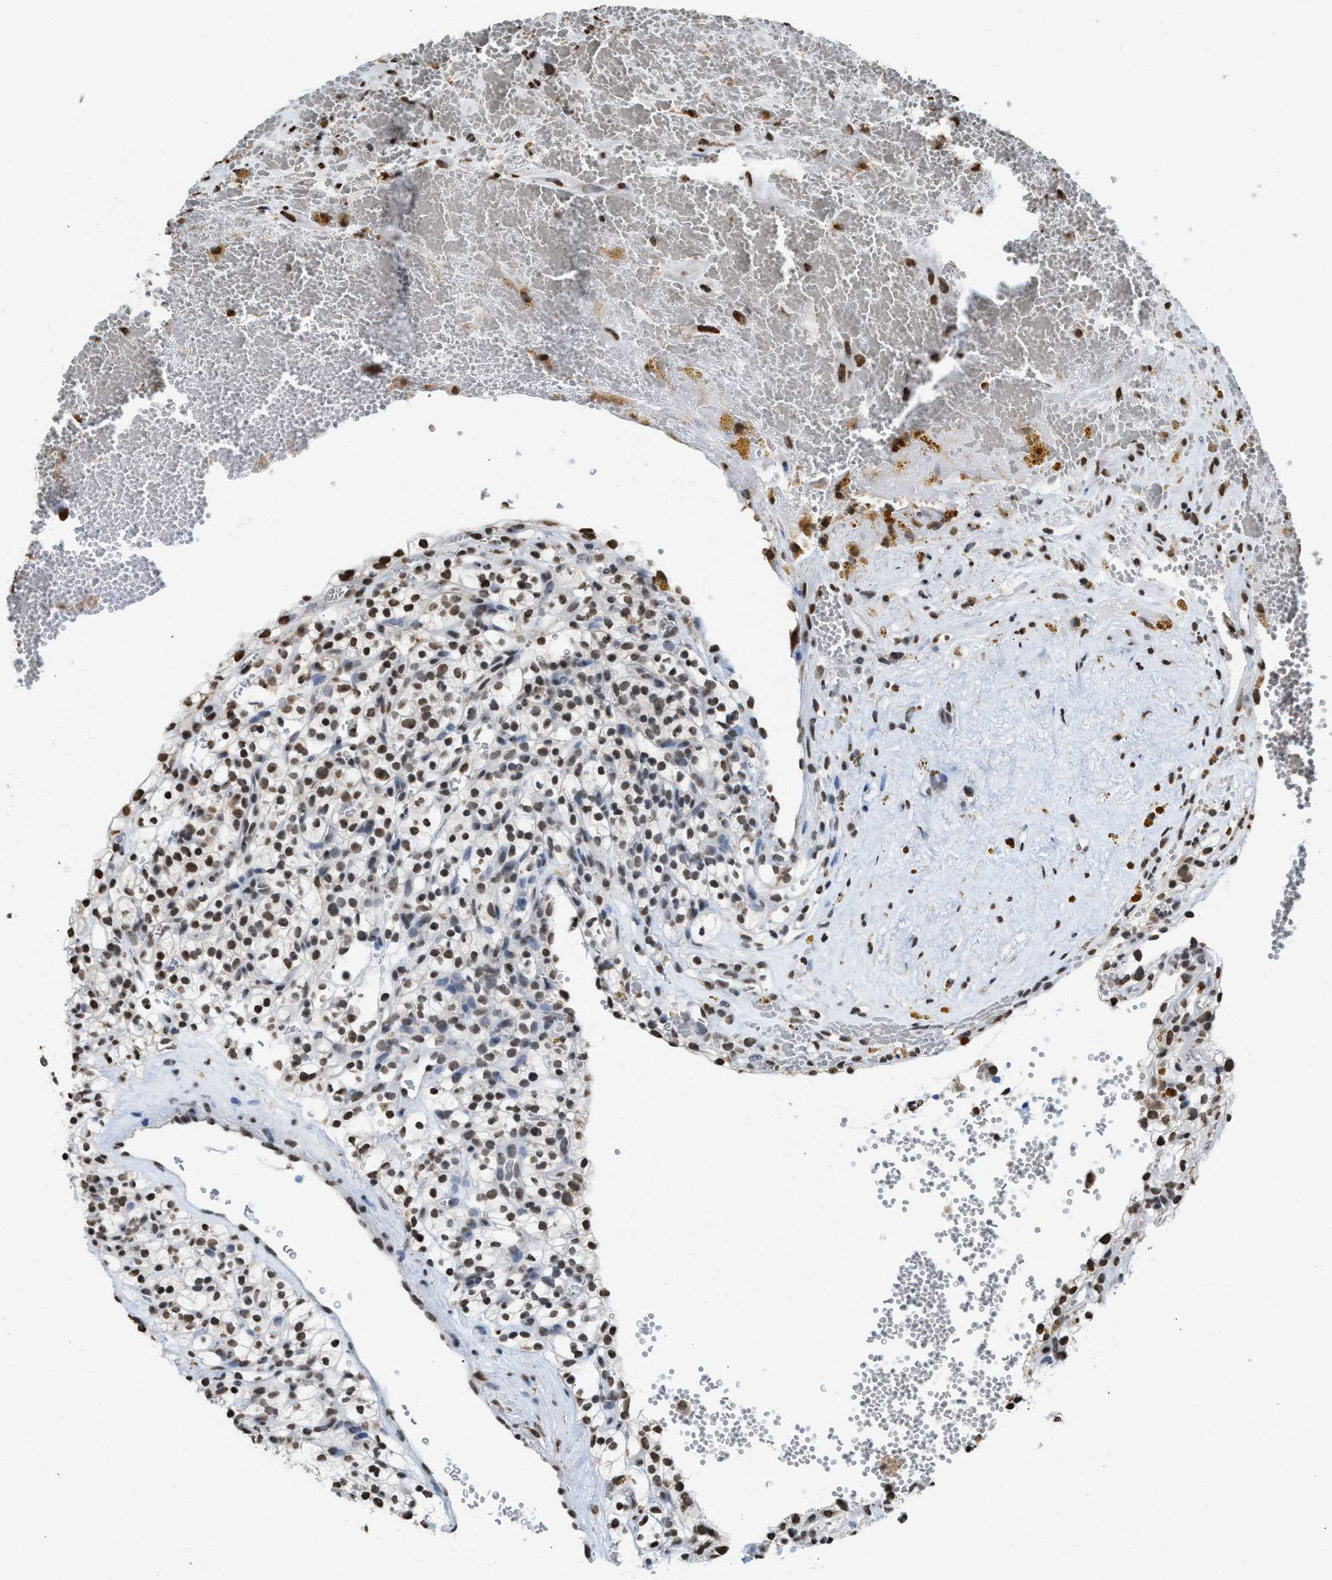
{"staining": {"intensity": "moderate", "quantity": "25%-75%", "location": "nuclear"}, "tissue": "renal cancer", "cell_type": "Tumor cells", "image_type": "cancer", "snomed": [{"axis": "morphology", "description": "Adenocarcinoma, NOS"}, {"axis": "topography", "description": "Kidney"}], "caption": "Immunohistochemical staining of human adenocarcinoma (renal) reveals moderate nuclear protein positivity in about 25%-75% of tumor cells.", "gene": "NUP88", "patient": {"sex": "female", "age": 57}}